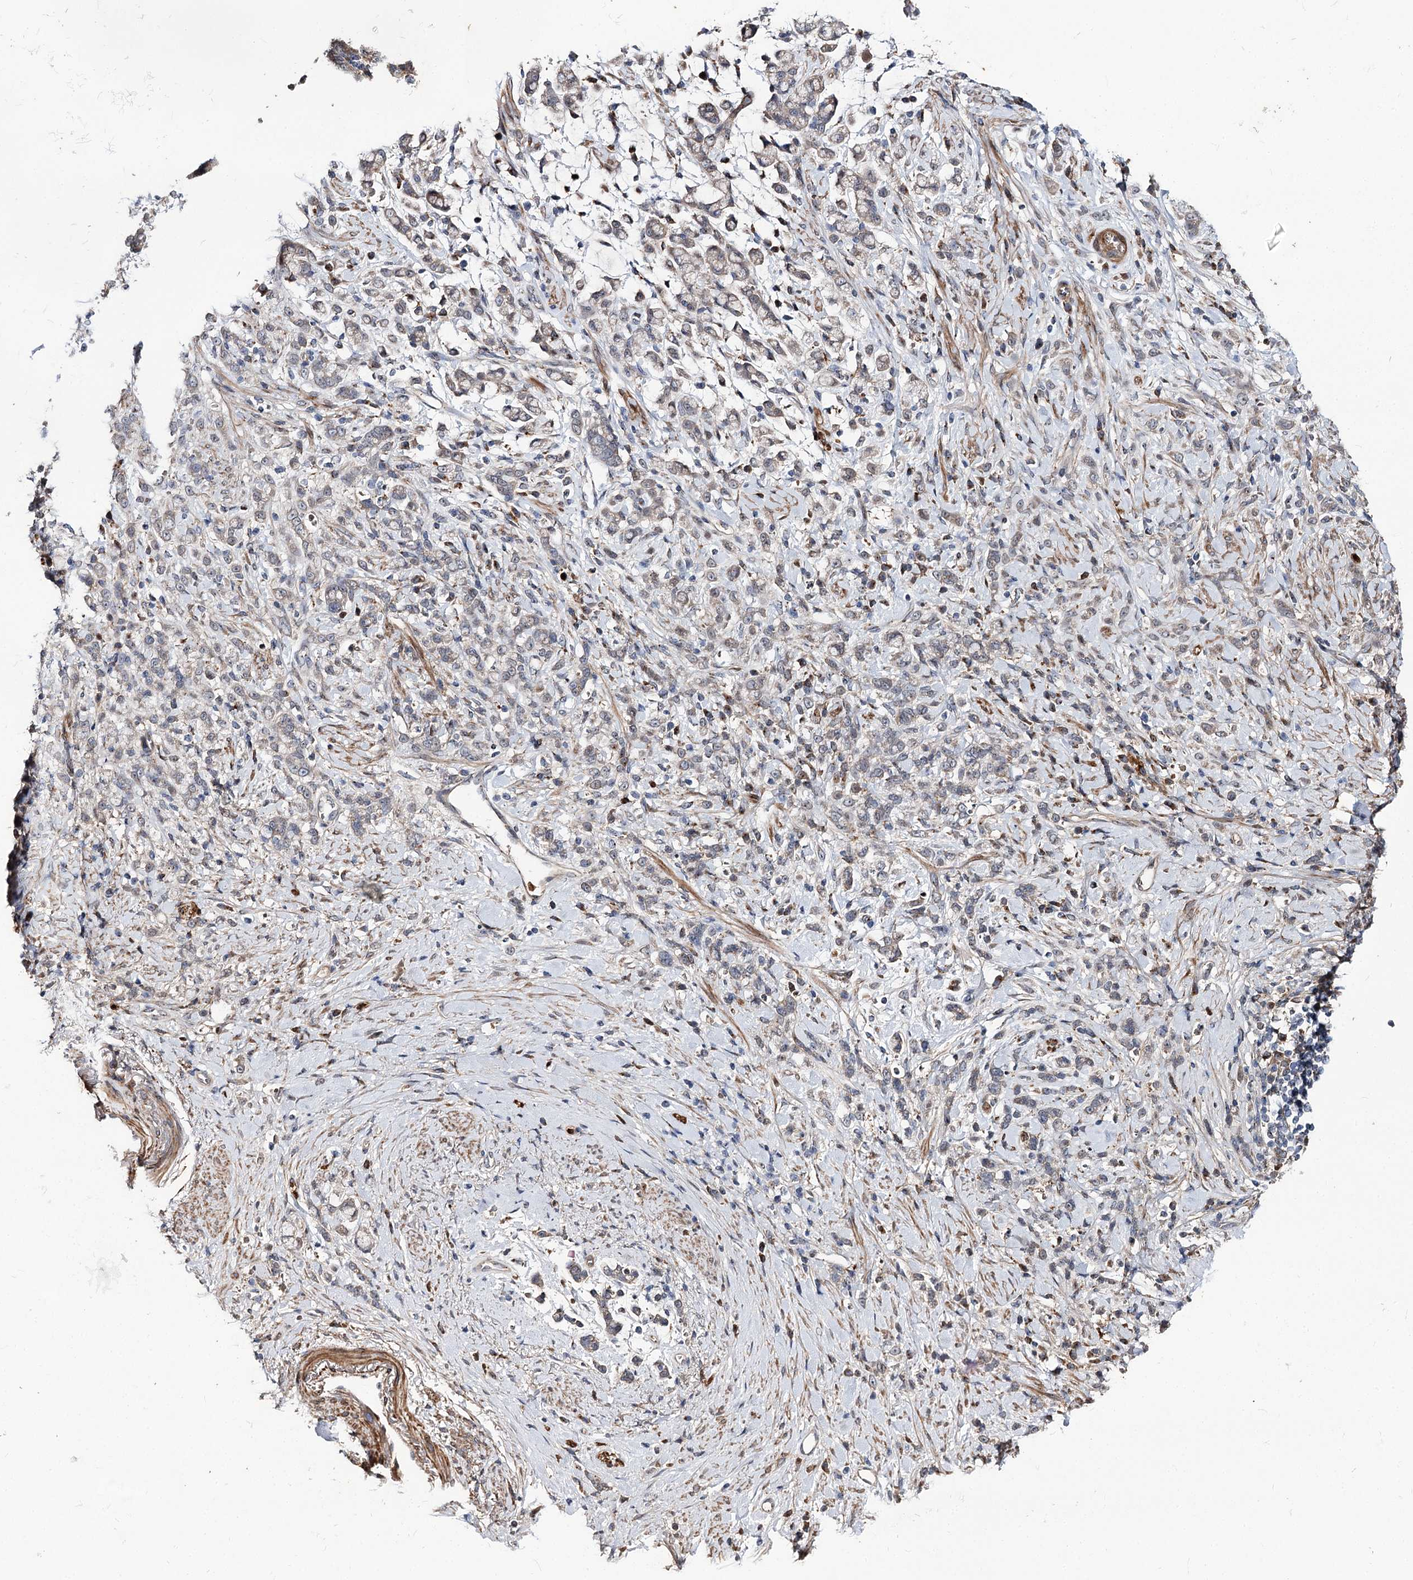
{"staining": {"intensity": "negative", "quantity": "none", "location": "none"}, "tissue": "stomach cancer", "cell_type": "Tumor cells", "image_type": "cancer", "snomed": [{"axis": "morphology", "description": "Adenocarcinoma, NOS"}, {"axis": "topography", "description": "Stomach"}], "caption": "Adenocarcinoma (stomach) was stained to show a protein in brown. There is no significant staining in tumor cells. (Brightfield microscopy of DAB IHC at high magnification).", "gene": "MINDY3", "patient": {"sex": "female", "age": 60}}